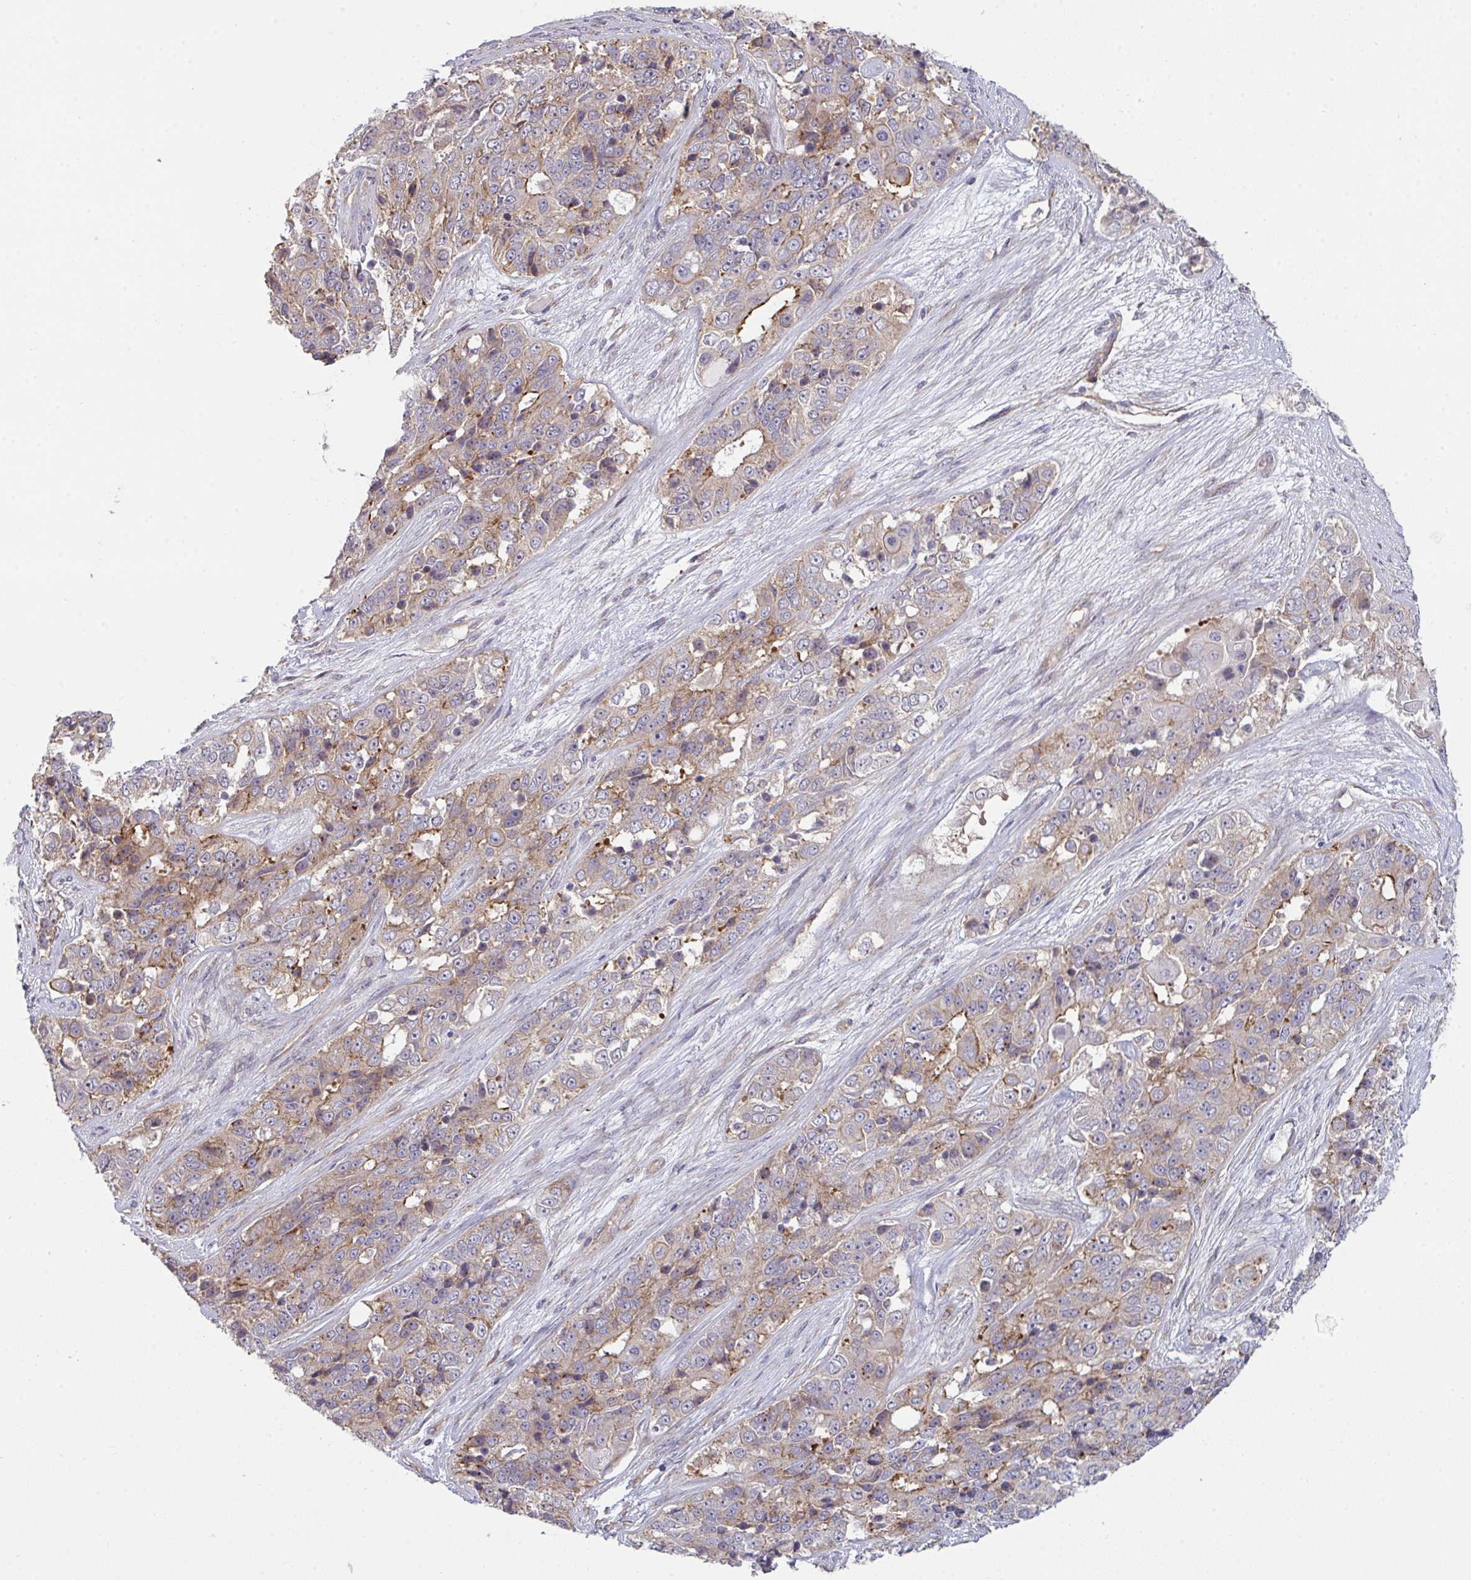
{"staining": {"intensity": "weak", "quantity": "25%-75%", "location": "cytoplasmic/membranous"}, "tissue": "ovarian cancer", "cell_type": "Tumor cells", "image_type": "cancer", "snomed": [{"axis": "morphology", "description": "Carcinoma, endometroid"}, {"axis": "topography", "description": "Ovary"}], "caption": "The immunohistochemical stain labels weak cytoplasmic/membranous positivity in tumor cells of endometroid carcinoma (ovarian) tissue. Immunohistochemistry (ihc) stains the protein in brown and the nuclei are stained blue.", "gene": "CASP9", "patient": {"sex": "female", "age": 51}}